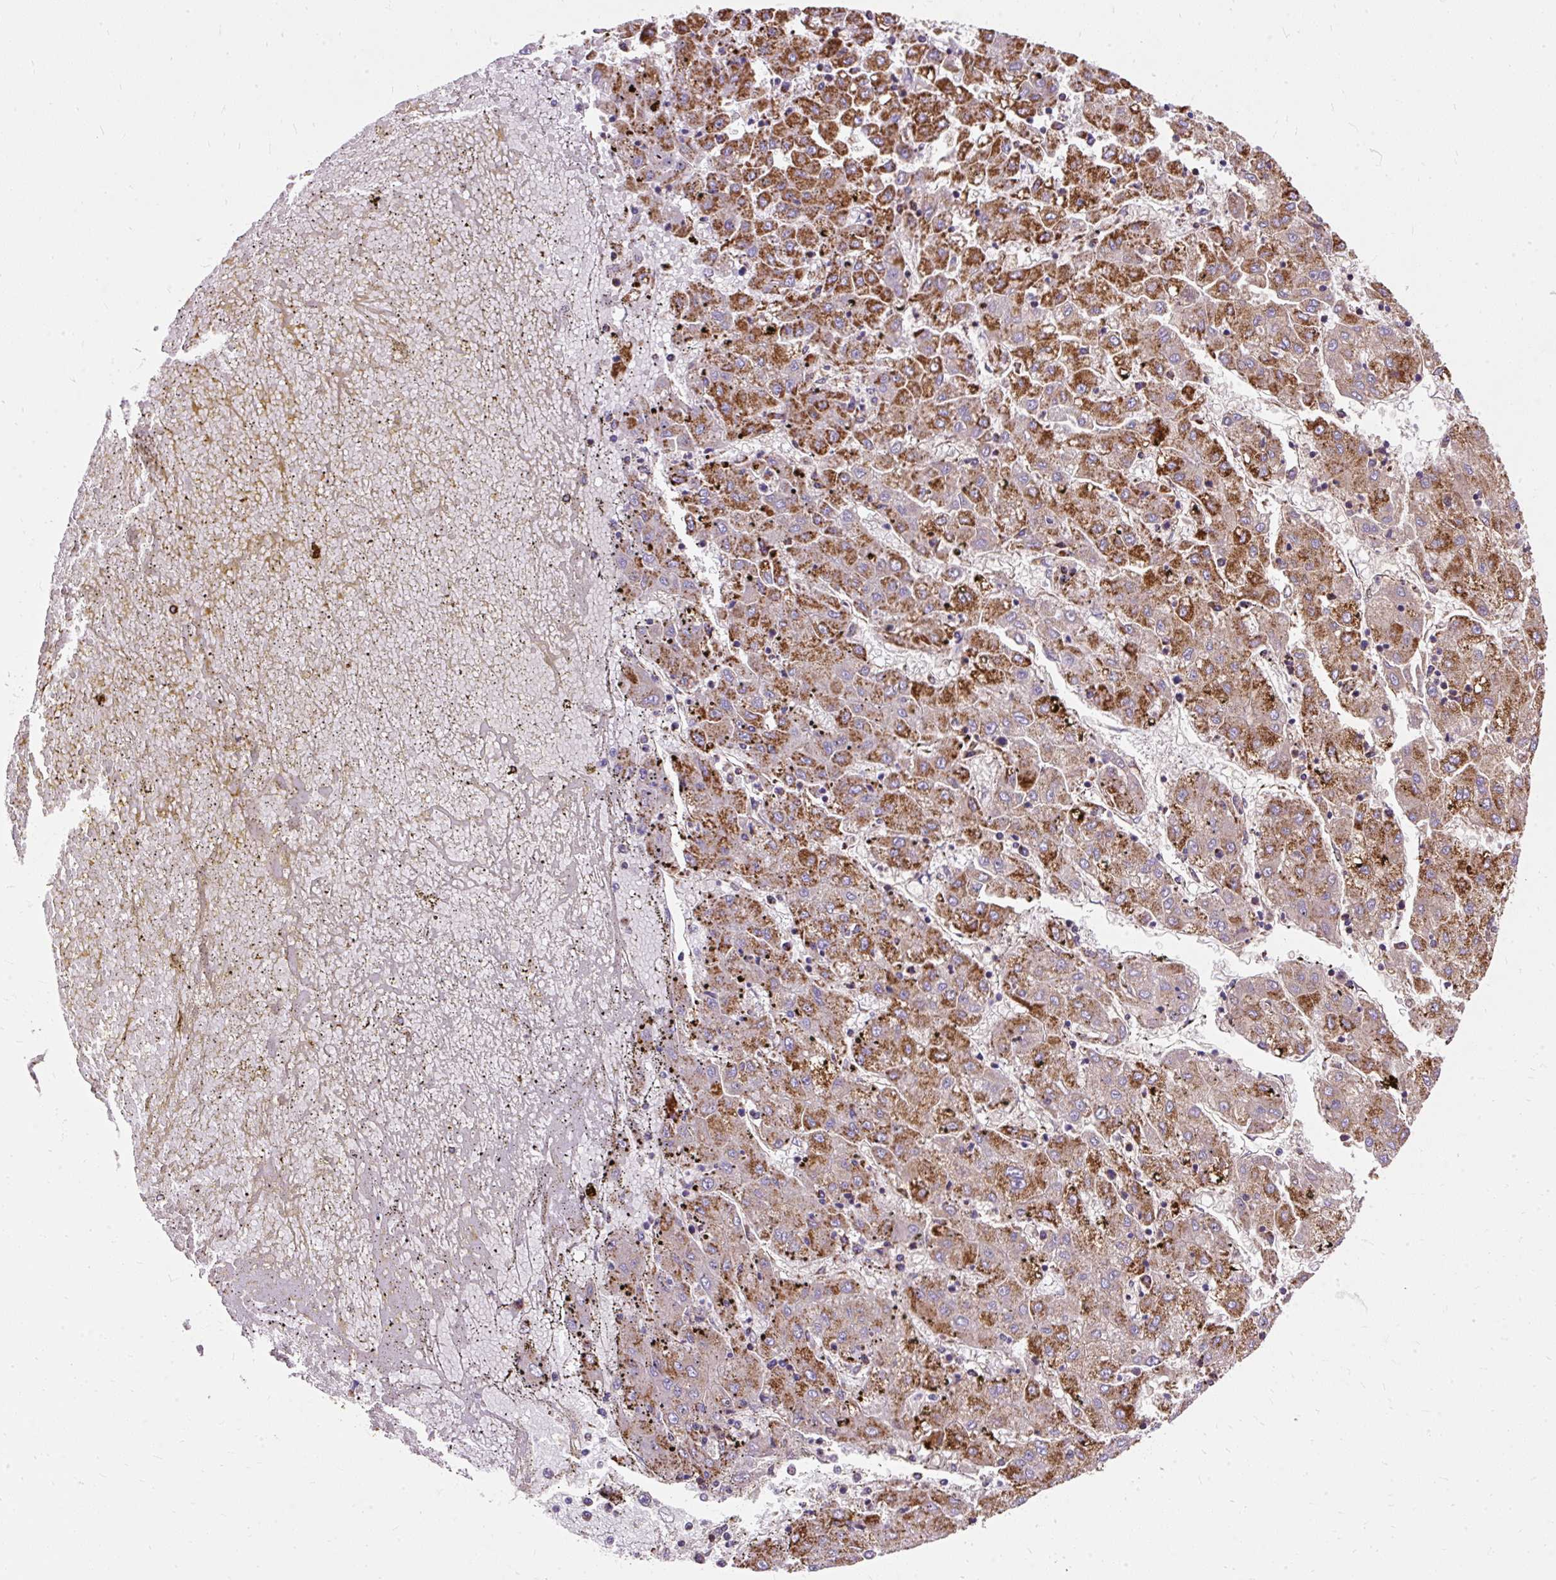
{"staining": {"intensity": "moderate", "quantity": ">75%", "location": "cytoplasmic/membranous"}, "tissue": "liver cancer", "cell_type": "Tumor cells", "image_type": "cancer", "snomed": [{"axis": "morphology", "description": "Carcinoma, Hepatocellular, NOS"}, {"axis": "topography", "description": "Liver"}], "caption": "There is medium levels of moderate cytoplasmic/membranous expression in tumor cells of liver cancer (hepatocellular carcinoma), as demonstrated by immunohistochemical staining (brown color).", "gene": "CEP290", "patient": {"sex": "male", "age": 72}}